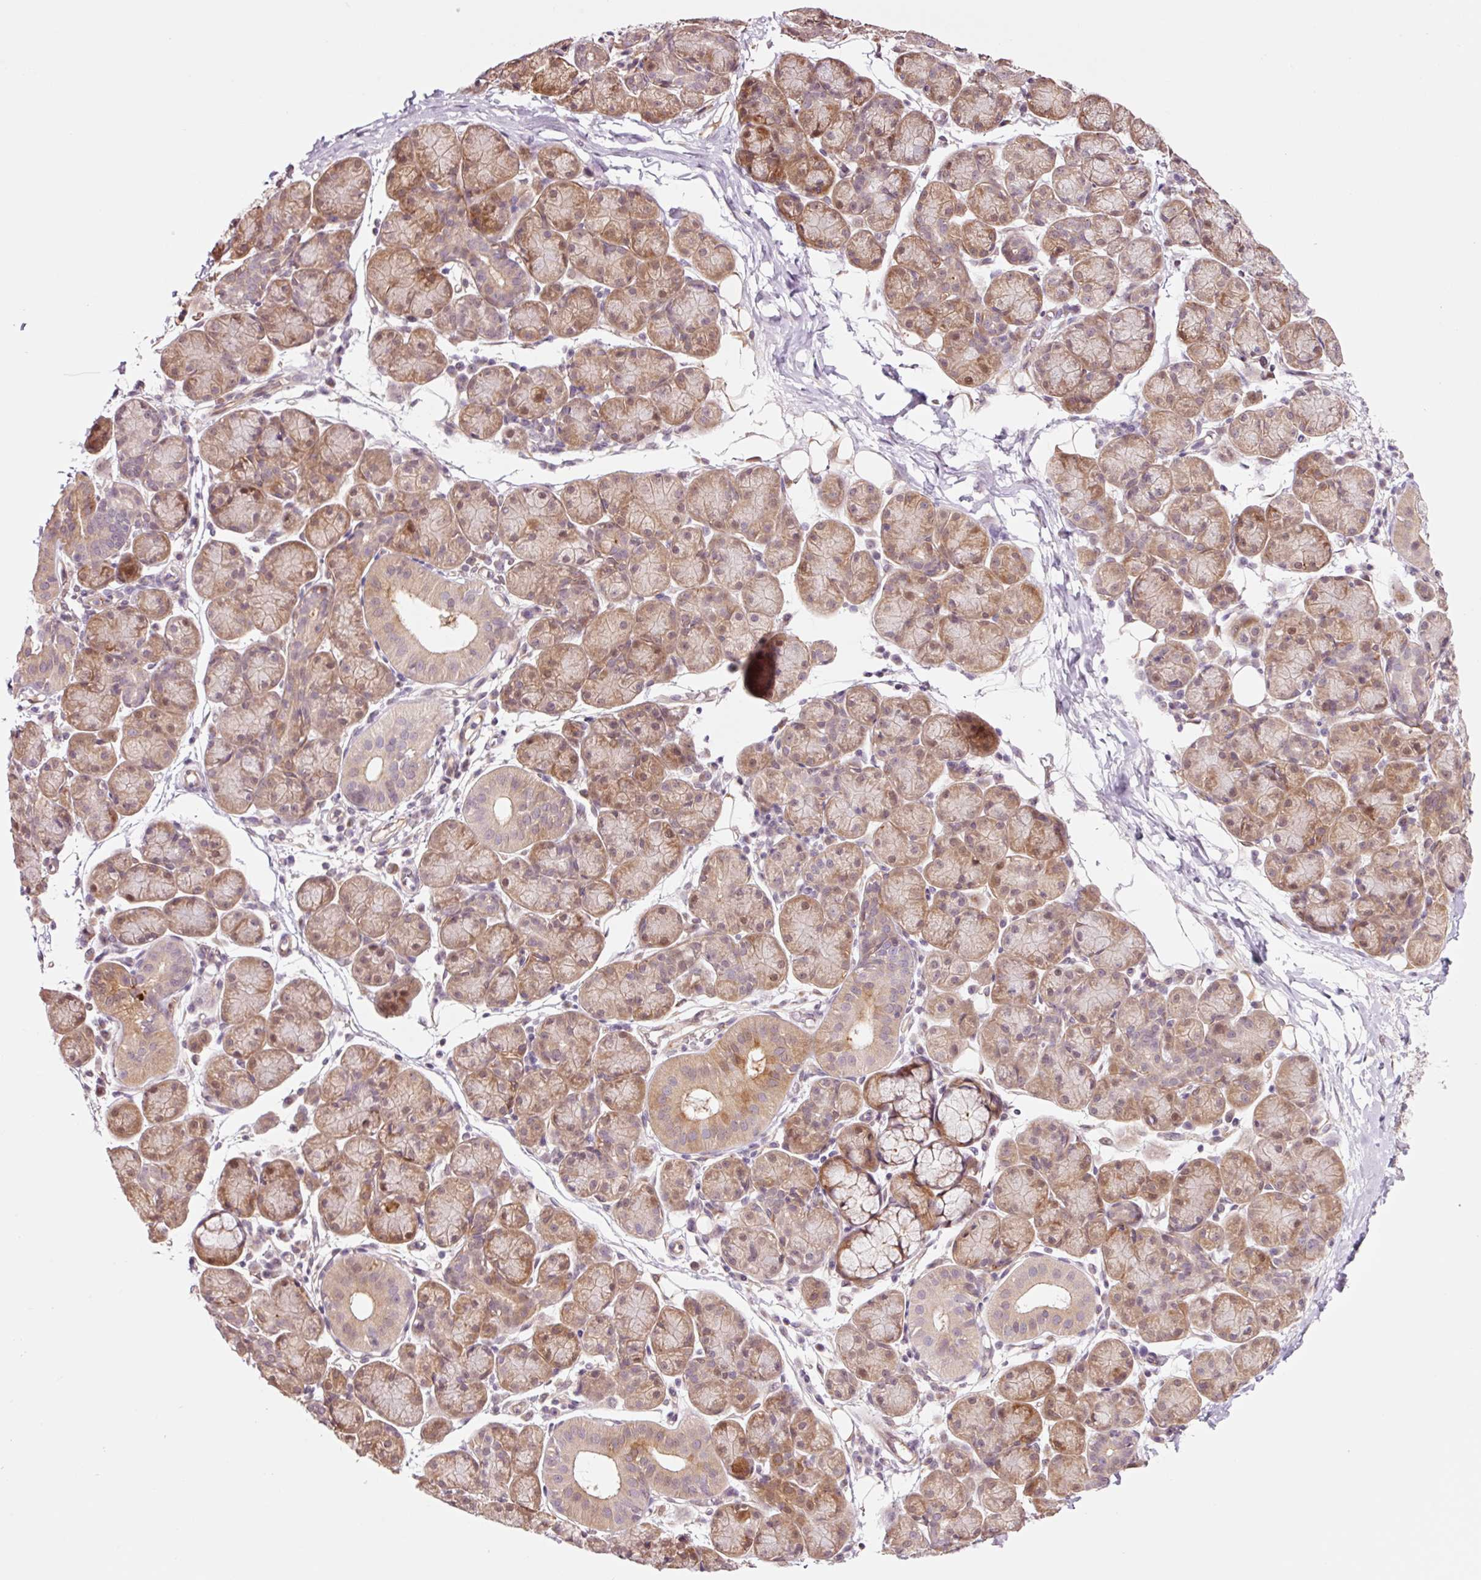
{"staining": {"intensity": "moderate", "quantity": "25%-75%", "location": "cytoplasmic/membranous,nuclear"}, "tissue": "salivary gland", "cell_type": "Glandular cells", "image_type": "normal", "snomed": [{"axis": "morphology", "description": "Normal tissue, NOS"}, {"axis": "morphology", "description": "Inflammation, NOS"}, {"axis": "topography", "description": "Lymph node"}, {"axis": "topography", "description": "Salivary gland"}], "caption": "IHC of unremarkable salivary gland demonstrates medium levels of moderate cytoplasmic/membranous,nuclear staining in approximately 25%-75% of glandular cells.", "gene": "FBXL14", "patient": {"sex": "male", "age": 3}}